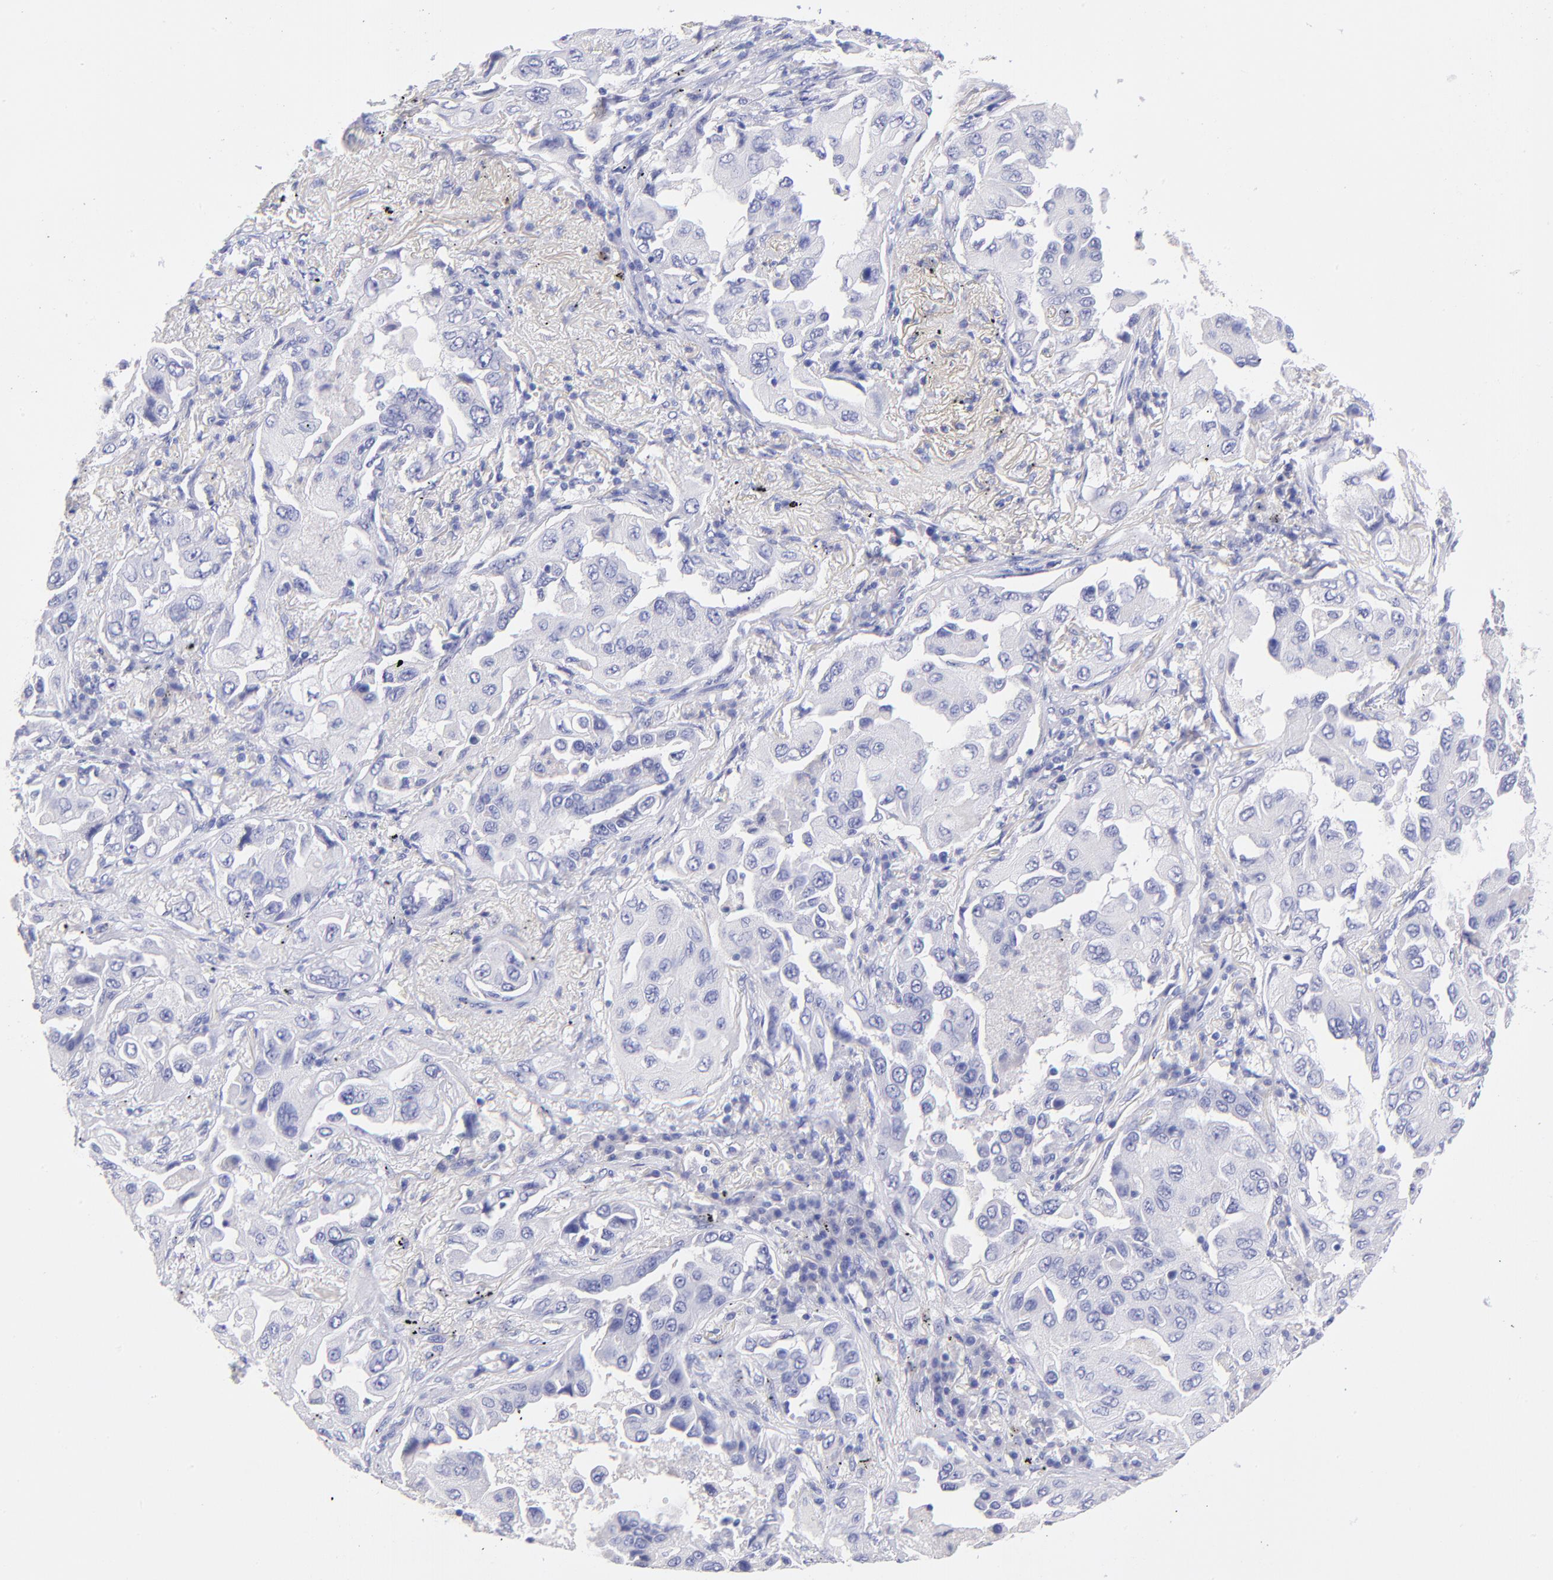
{"staining": {"intensity": "negative", "quantity": "none", "location": "none"}, "tissue": "lung cancer", "cell_type": "Tumor cells", "image_type": "cancer", "snomed": [{"axis": "morphology", "description": "Adenocarcinoma, NOS"}, {"axis": "topography", "description": "Lung"}], "caption": "The immunohistochemistry (IHC) micrograph has no significant expression in tumor cells of lung cancer tissue.", "gene": "RAB3B", "patient": {"sex": "female", "age": 65}}